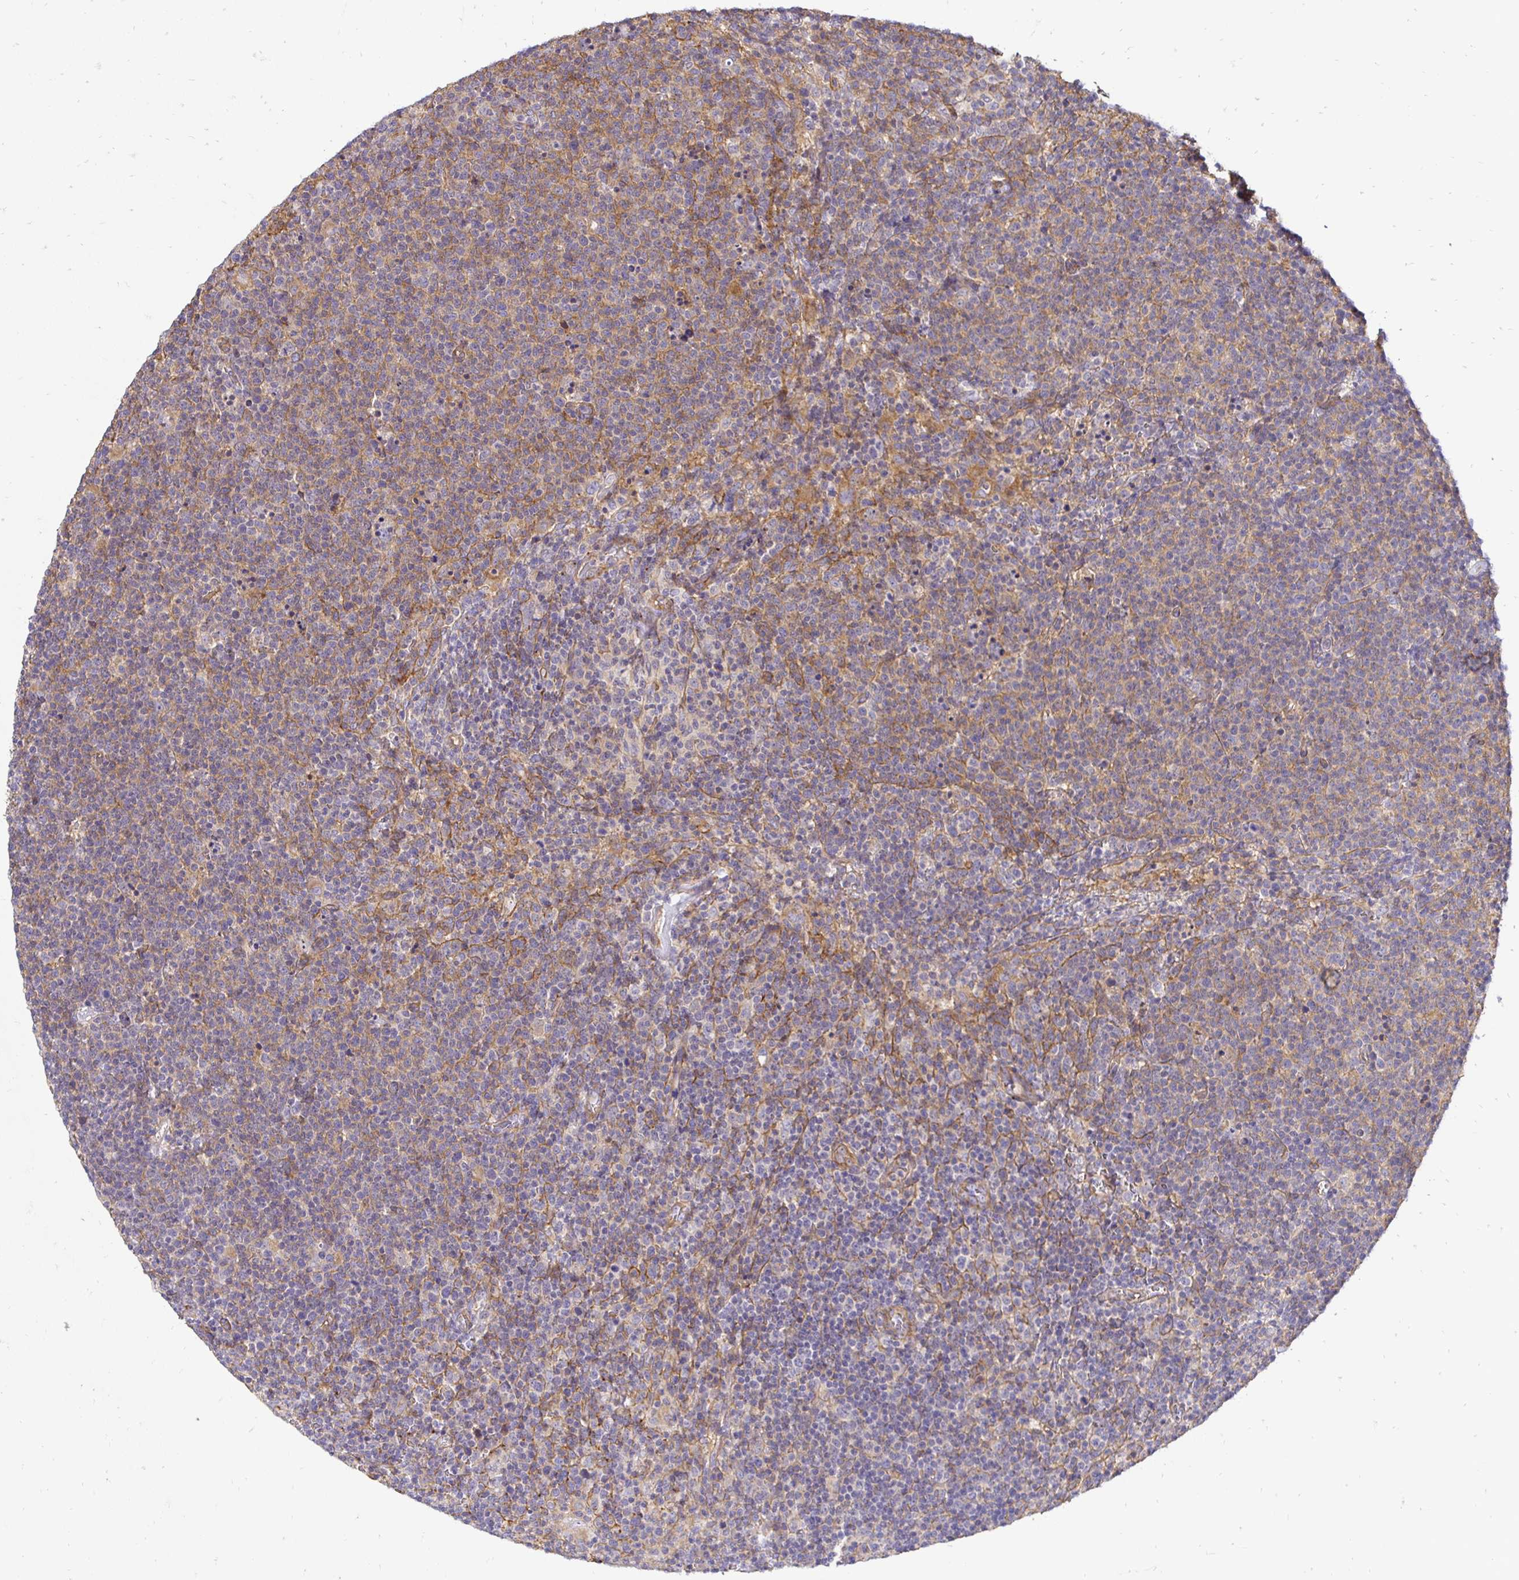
{"staining": {"intensity": "weak", "quantity": "25%-75%", "location": "cytoplasmic/membranous"}, "tissue": "lymphoma", "cell_type": "Tumor cells", "image_type": "cancer", "snomed": [{"axis": "morphology", "description": "Malignant lymphoma, non-Hodgkin's type, High grade"}, {"axis": "topography", "description": "Lymph node"}], "caption": "An immunohistochemistry (IHC) micrograph of tumor tissue is shown. Protein staining in brown labels weak cytoplasmic/membranous positivity in lymphoma within tumor cells.", "gene": "SLC9A1", "patient": {"sex": "male", "age": 61}}